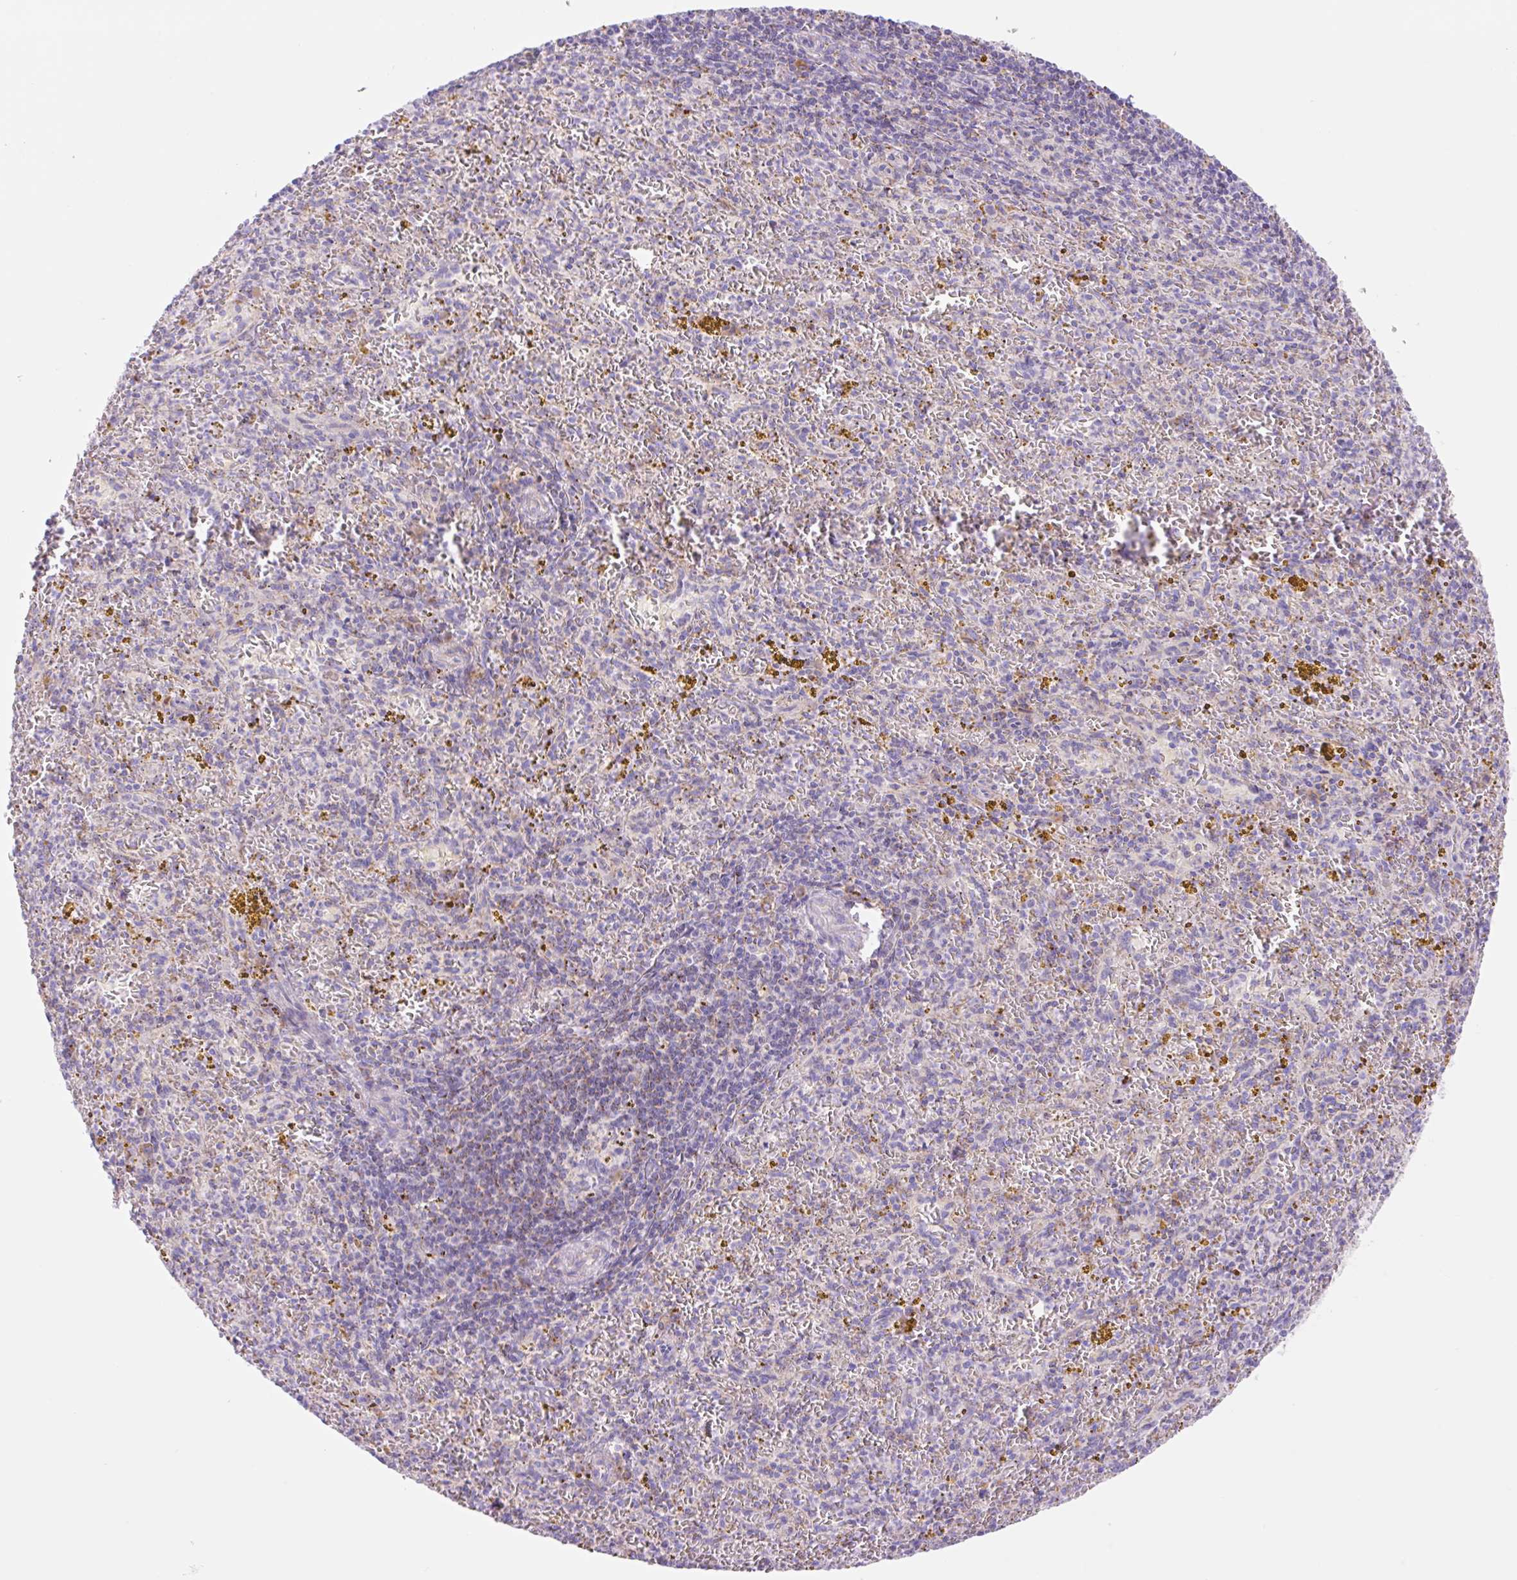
{"staining": {"intensity": "moderate", "quantity": "<25%", "location": "cytoplasmic/membranous"}, "tissue": "spleen", "cell_type": "Cells in red pulp", "image_type": "normal", "snomed": [{"axis": "morphology", "description": "Normal tissue, NOS"}, {"axis": "topography", "description": "Spleen"}], "caption": "High-power microscopy captured an IHC micrograph of benign spleen, revealing moderate cytoplasmic/membranous positivity in approximately <25% of cells in red pulp. (DAB (3,3'-diaminobenzidine) = brown stain, brightfield microscopy at high magnification).", "gene": "ETNK2", "patient": {"sex": "male", "age": 57}}